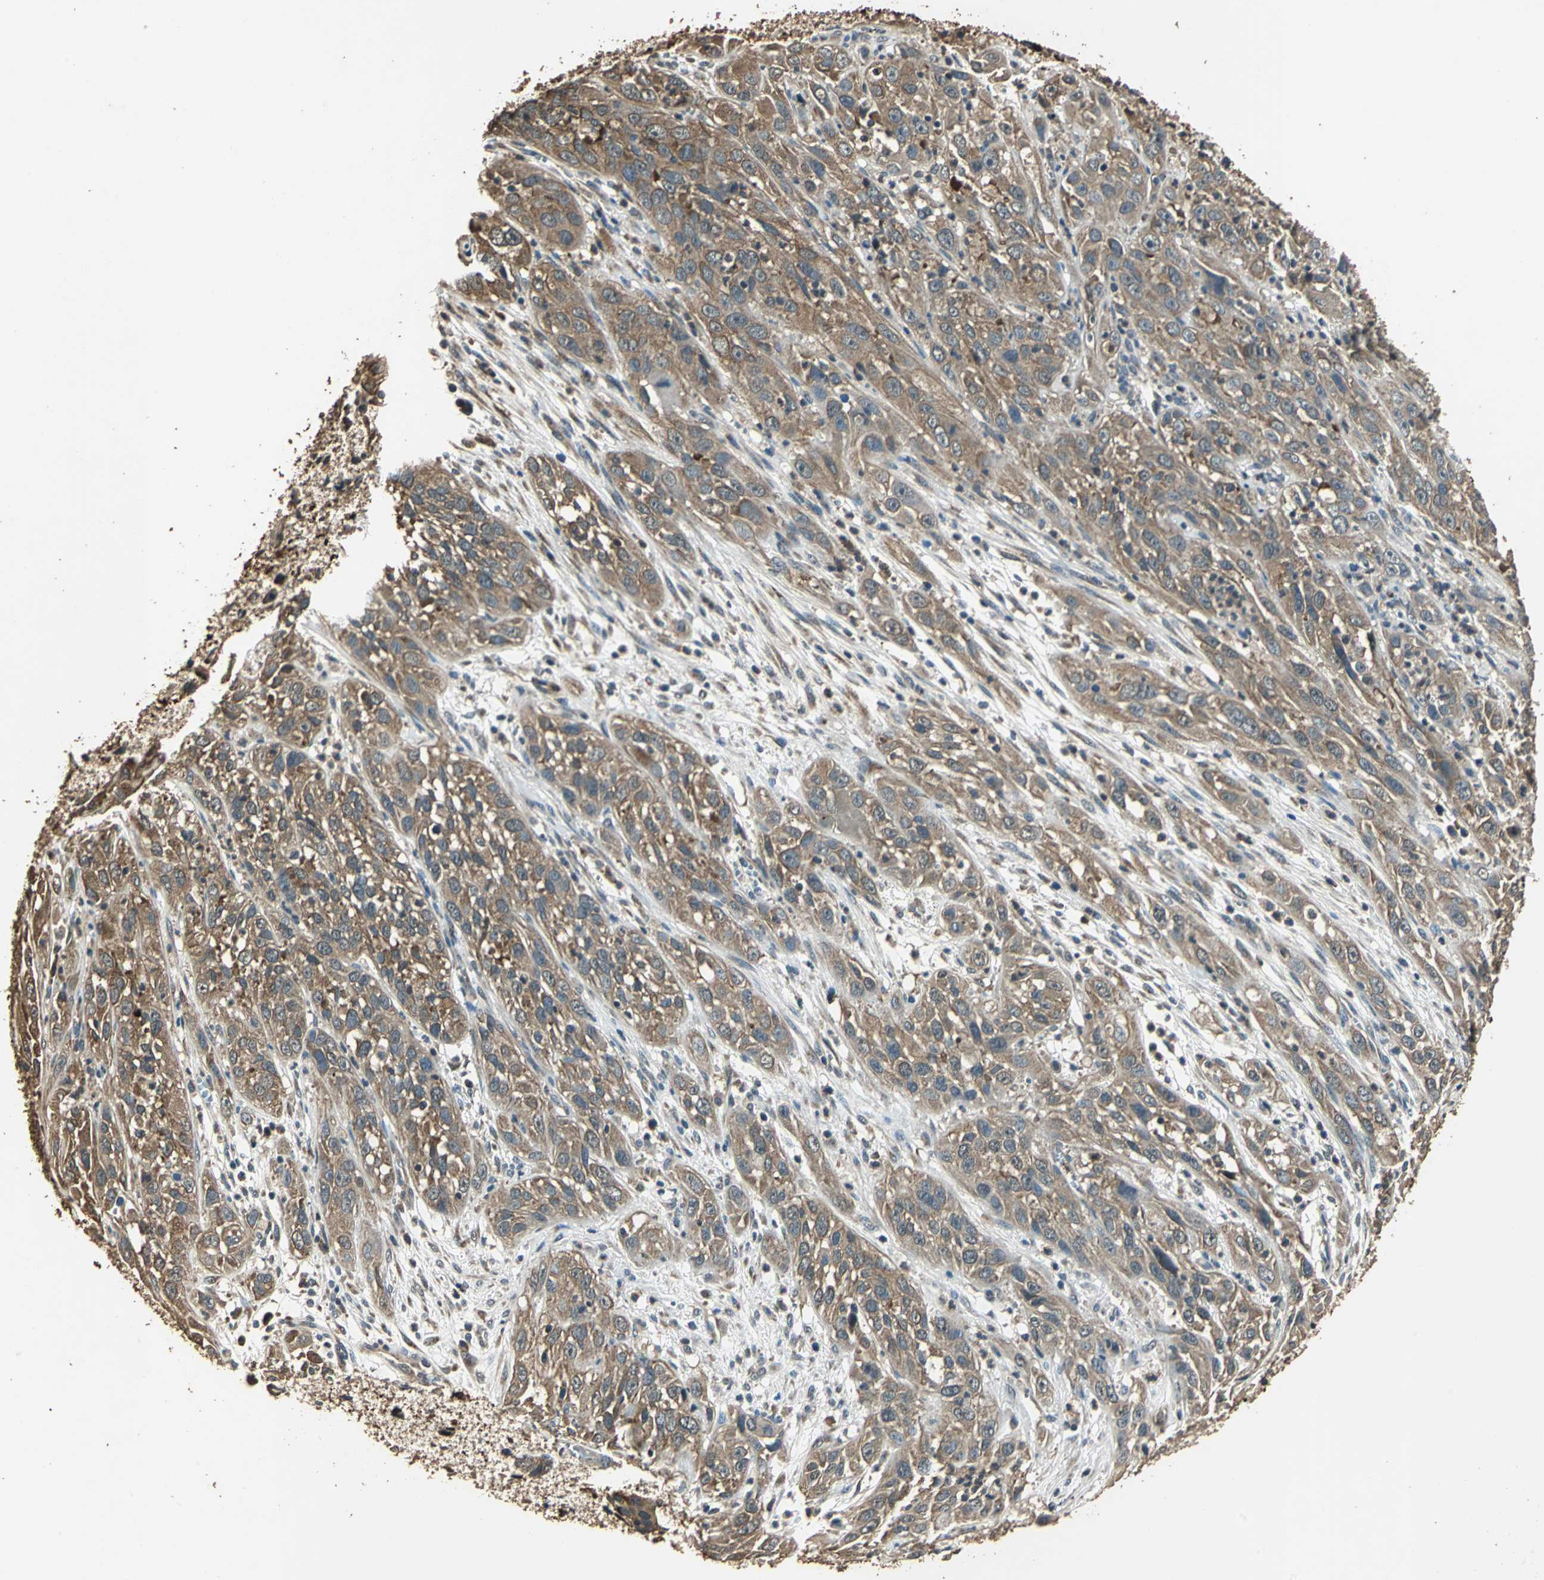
{"staining": {"intensity": "moderate", "quantity": ">75%", "location": "cytoplasmic/membranous"}, "tissue": "cervical cancer", "cell_type": "Tumor cells", "image_type": "cancer", "snomed": [{"axis": "morphology", "description": "Squamous cell carcinoma, NOS"}, {"axis": "topography", "description": "Cervix"}], "caption": "This micrograph shows immunohistochemistry (IHC) staining of squamous cell carcinoma (cervical), with medium moderate cytoplasmic/membranous expression in approximately >75% of tumor cells.", "gene": "TMPRSS4", "patient": {"sex": "female", "age": 32}}